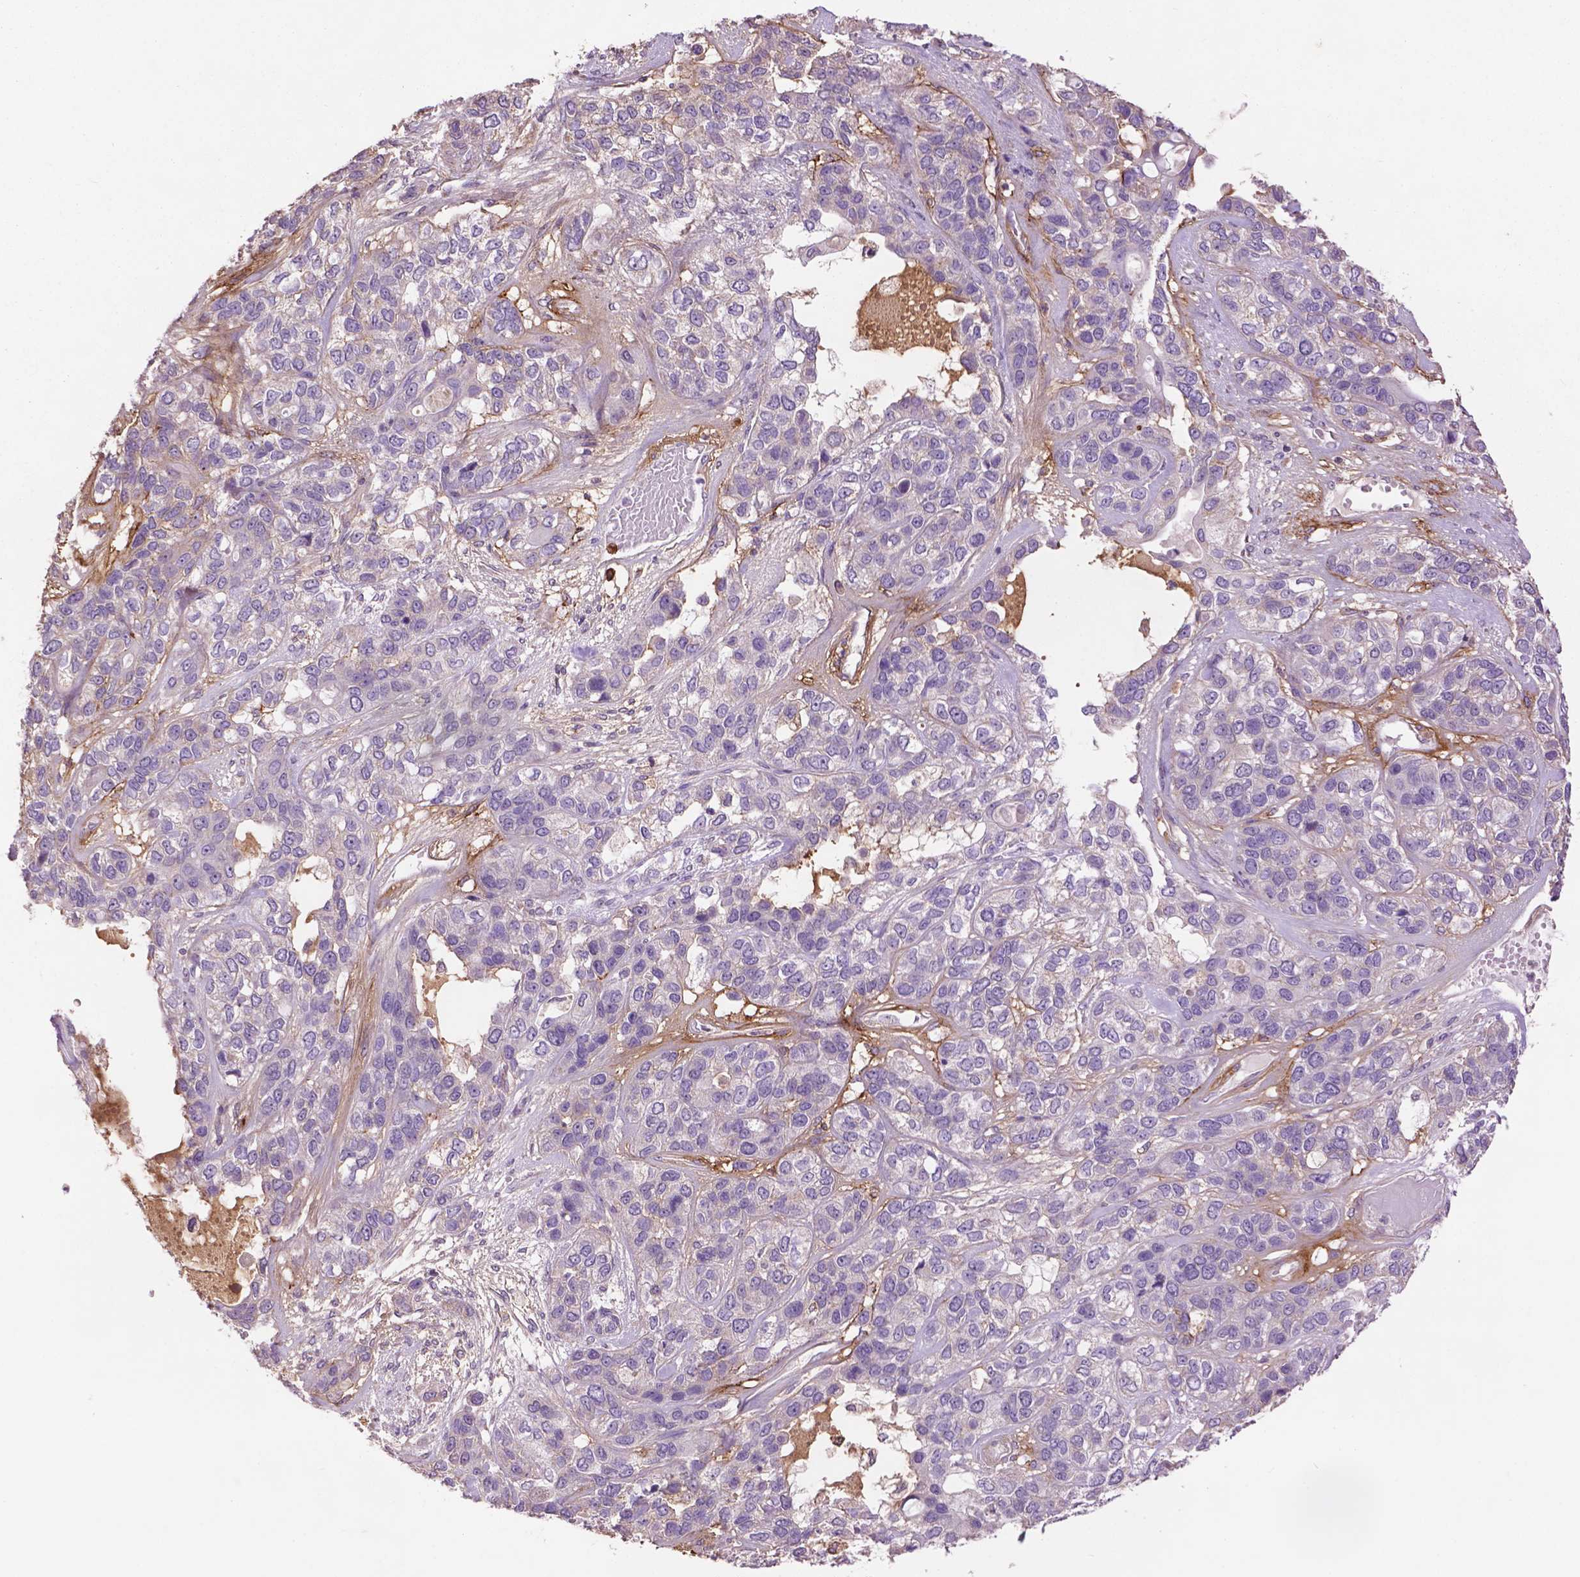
{"staining": {"intensity": "negative", "quantity": "none", "location": "none"}, "tissue": "lung cancer", "cell_type": "Tumor cells", "image_type": "cancer", "snomed": [{"axis": "morphology", "description": "Squamous cell carcinoma, NOS"}, {"axis": "topography", "description": "Lung"}], "caption": "IHC of lung cancer shows no staining in tumor cells. The staining is performed using DAB (3,3'-diaminobenzidine) brown chromogen with nuclei counter-stained in using hematoxylin.", "gene": "LRRC3C", "patient": {"sex": "female", "age": 70}}